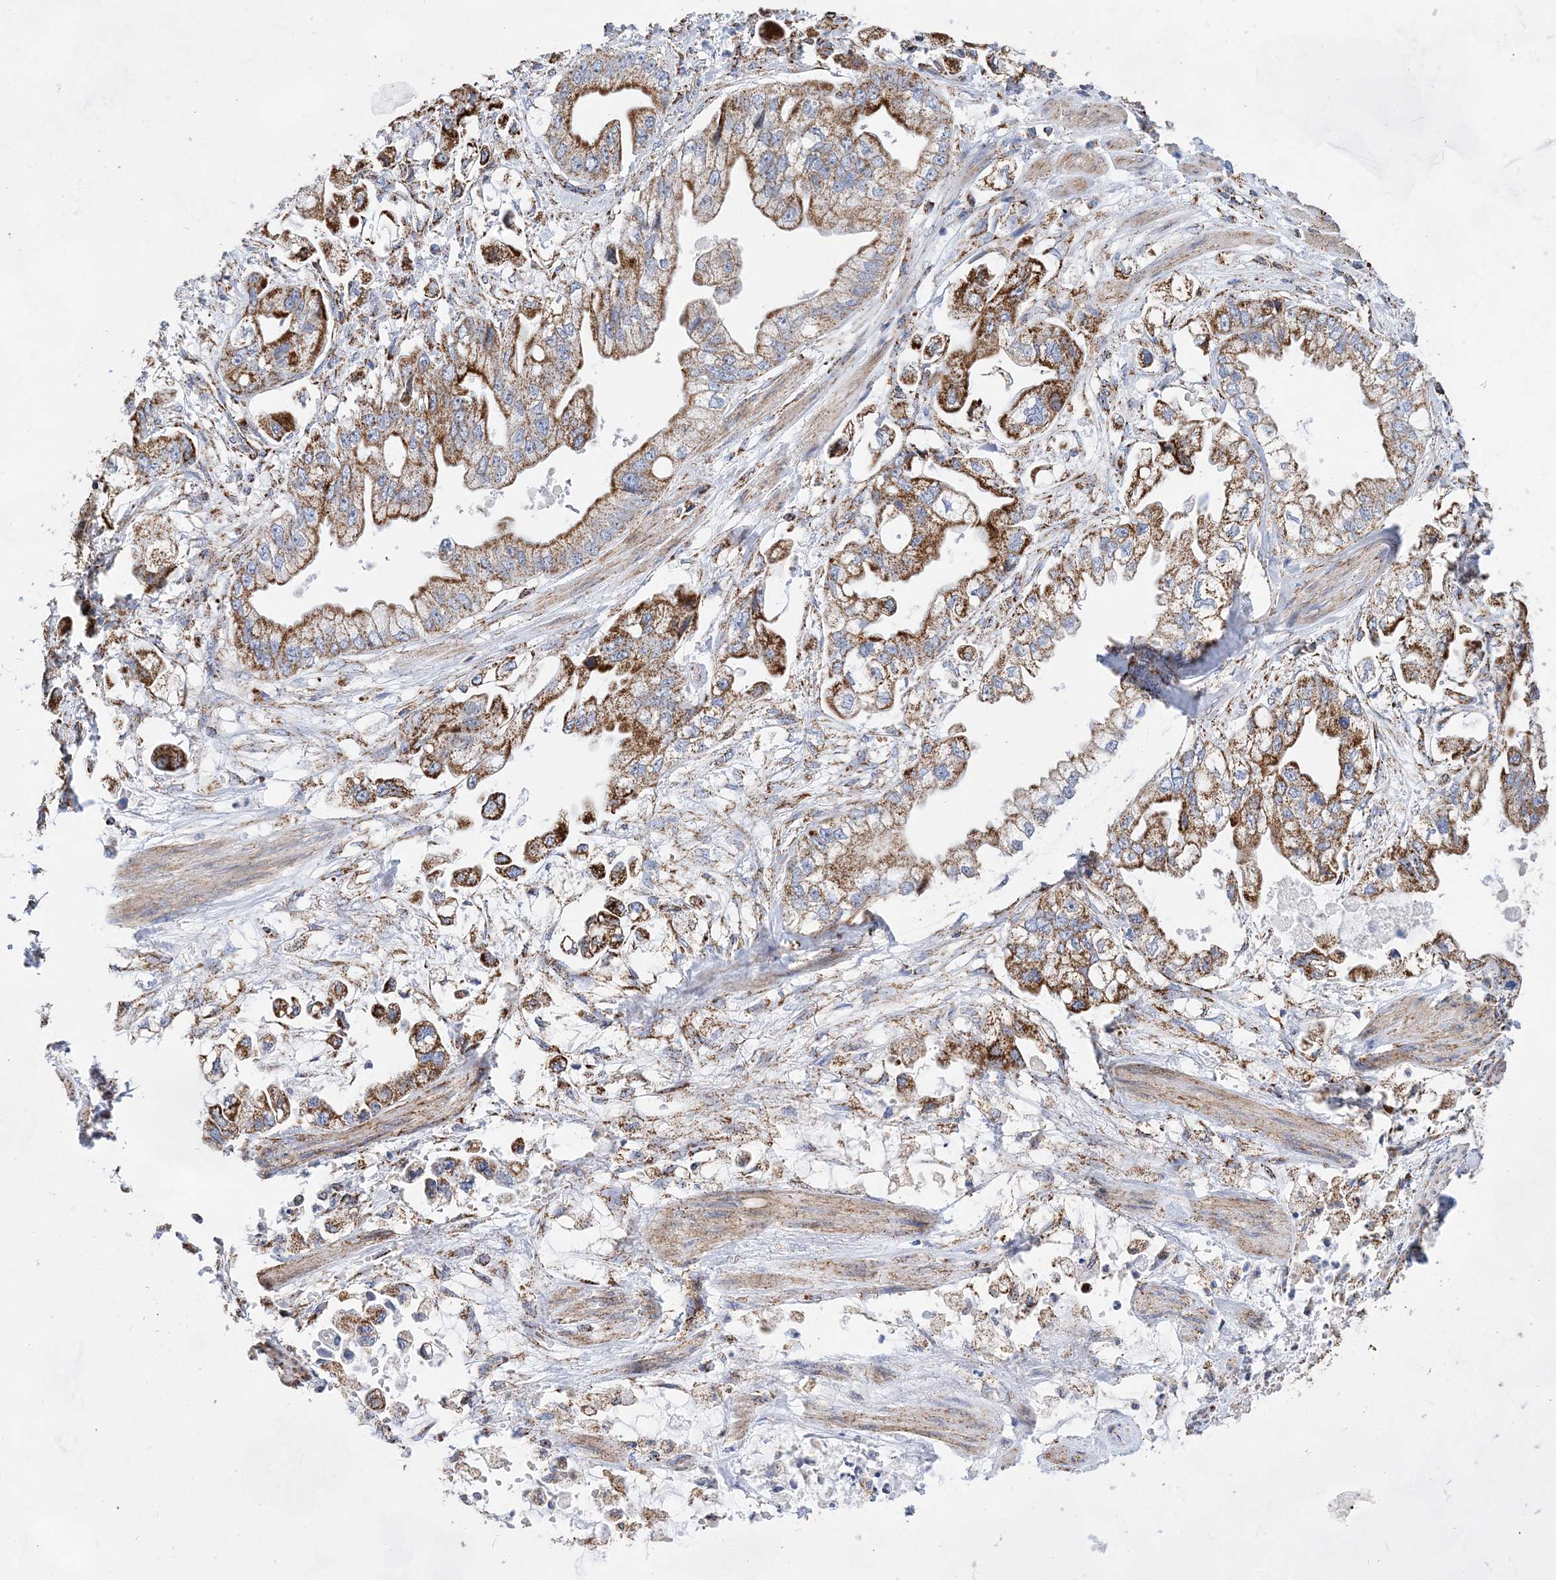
{"staining": {"intensity": "moderate", "quantity": ">75%", "location": "cytoplasmic/membranous"}, "tissue": "stomach cancer", "cell_type": "Tumor cells", "image_type": "cancer", "snomed": [{"axis": "morphology", "description": "Adenocarcinoma, NOS"}, {"axis": "topography", "description": "Stomach"}], "caption": "Protein analysis of stomach adenocarcinoma tissue demonstrates moderate cytoplasmic/membranous staining in about >75% of tumor cells.", "gene": "ACOT9", "patient": {"sex": "male", "age": 62}}